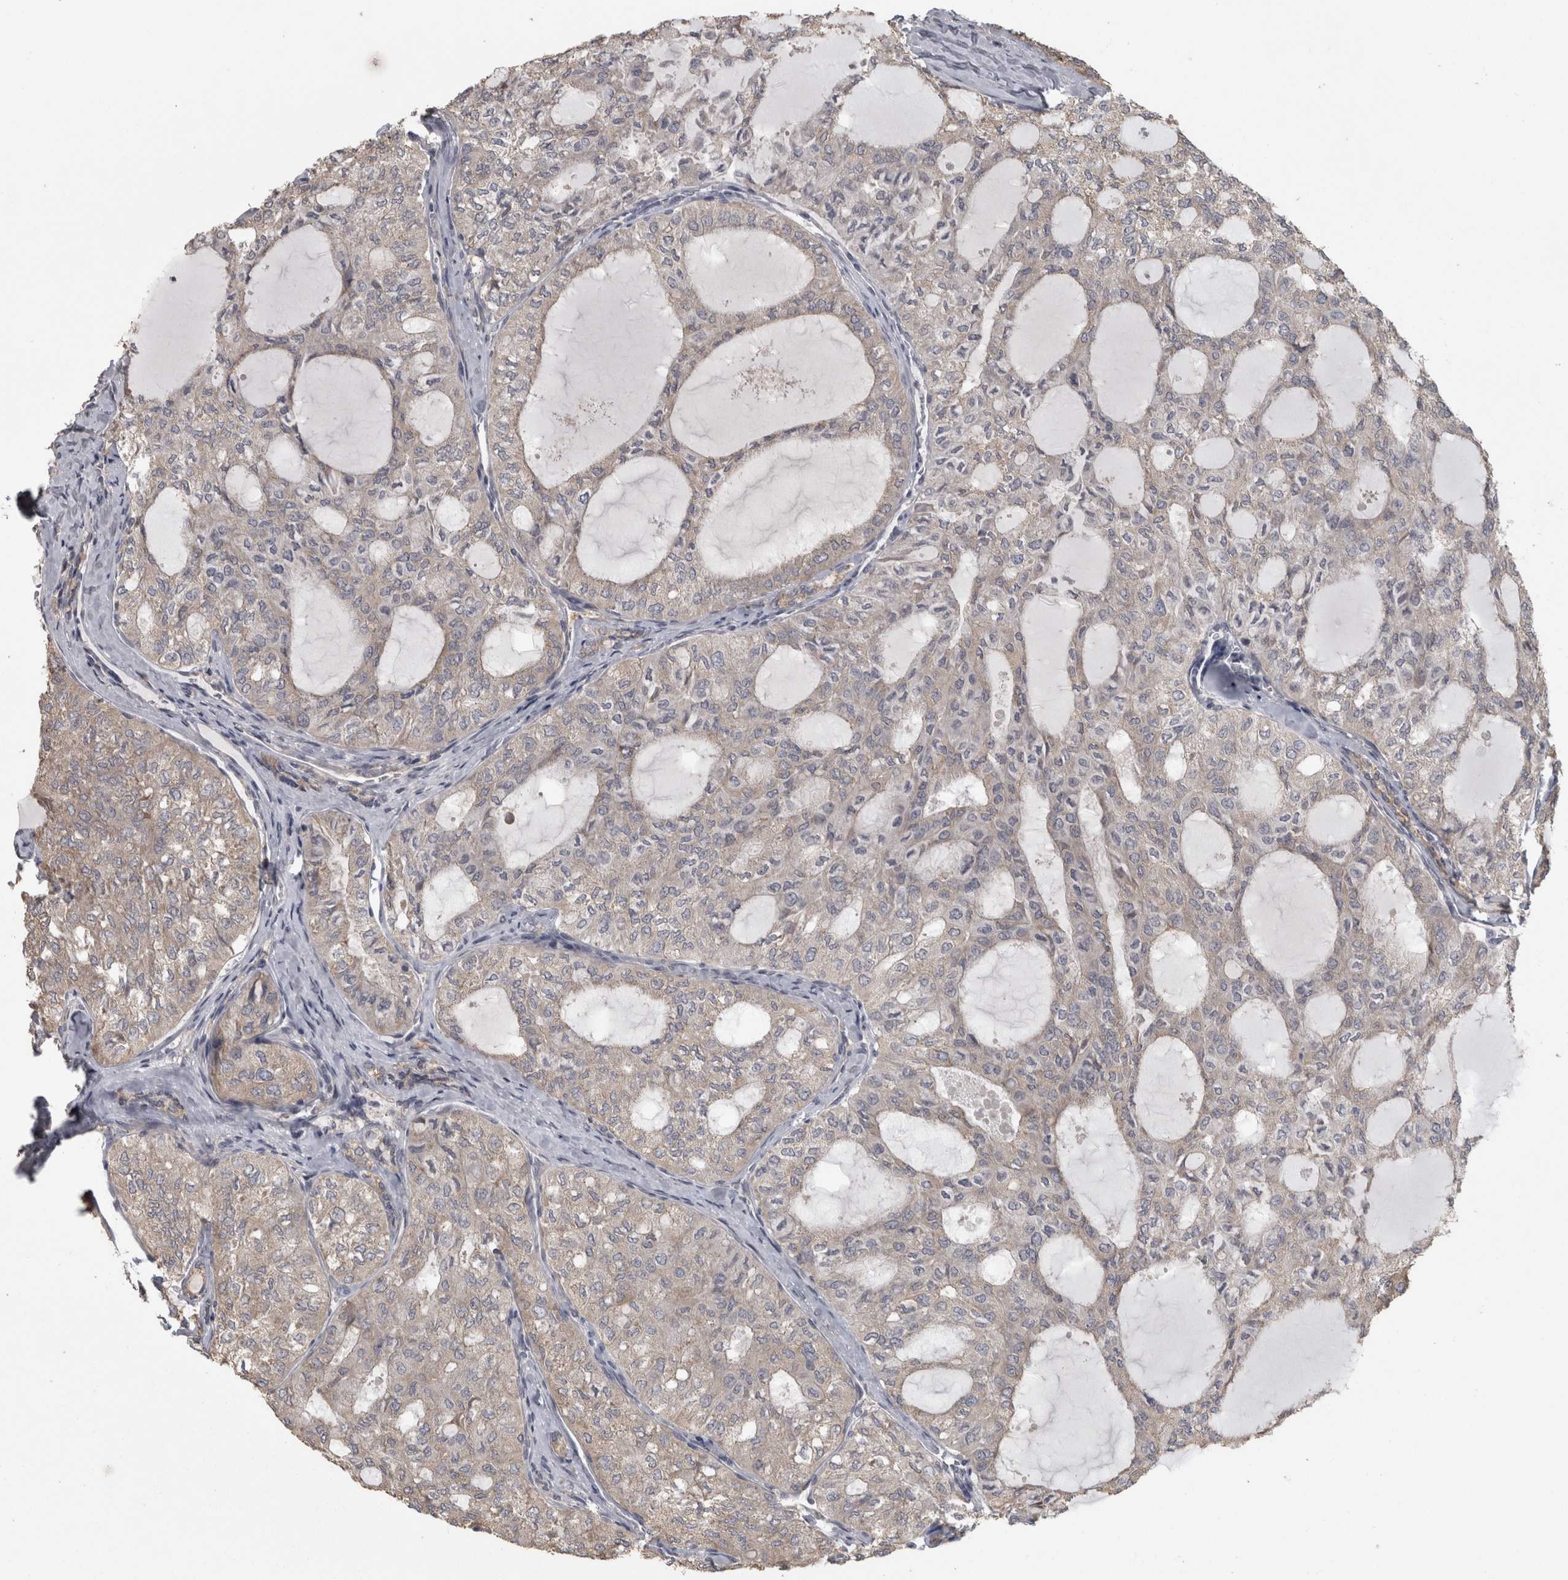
{"staining": {"intensity": "weak", "quantity": ">75%", "location": "cytoplasmic/membranous"}, "tissue": "thyroid cancer", "cell_type": "Tumor cells", "image_type": "cancer", "snomed": [{"axis": "morphology", "description": "Follicular adenoma carcinoma, NOS"}, {"axis": "topography", "description": "Thyroid gland"}], "caption": "This is a histology image of immunohistochemistry staining of thyroid cancer (follicular adenoma carcinoma), which shows weak staining in the cytoplasmic/membranous of tumor cells.", "gene": "RAB29", "patient": {"sex": "male", "age": 75}}